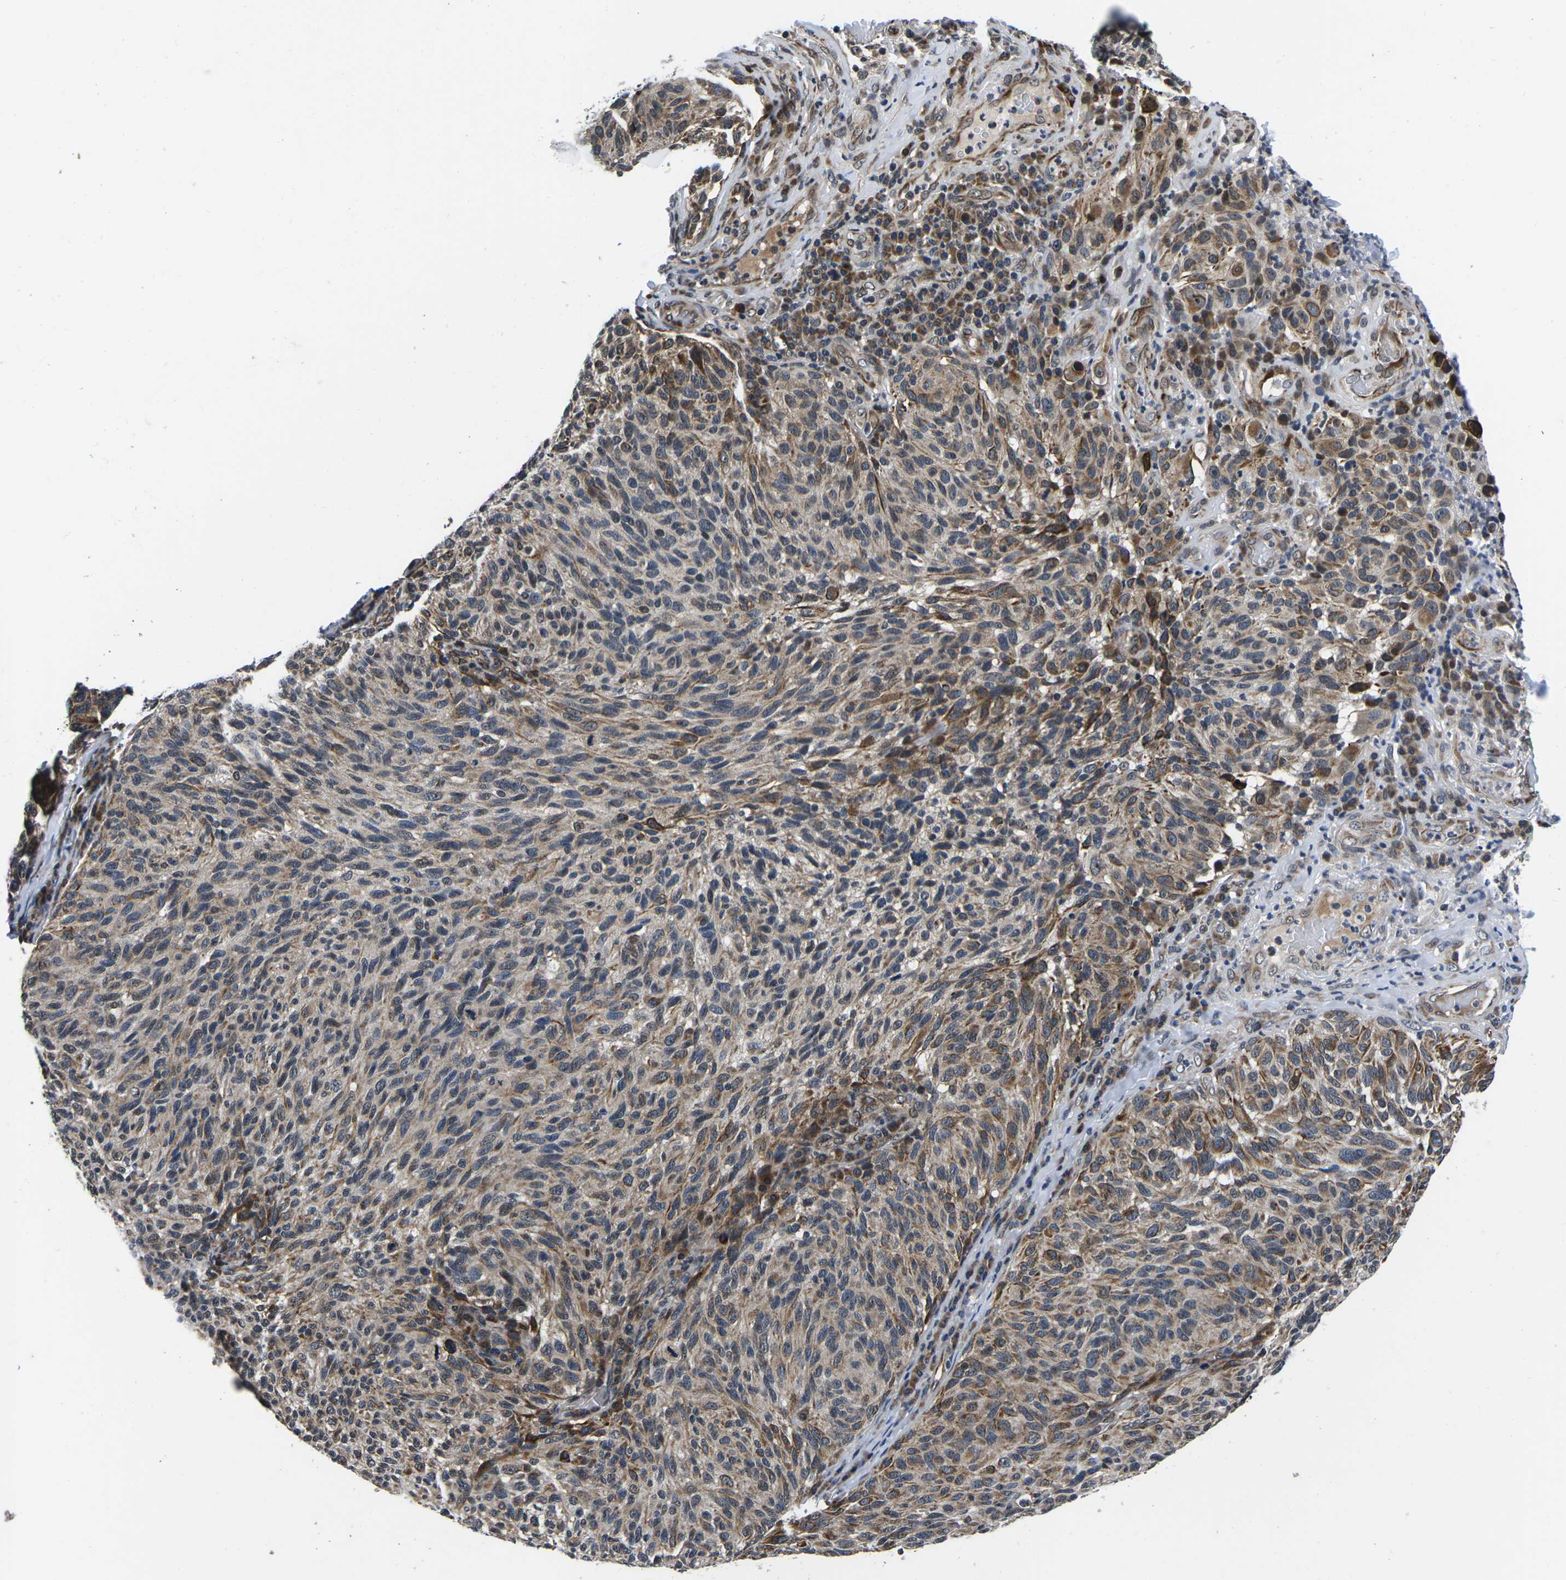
{"staining": {"intensity": "weak", "quantity": "25%-75%", "location": "cytoplasmic/membranous"}, "tissue": "melanoma", "cell_type": "Tumor cells", "image_type": "cancer", "snomed": [{"axis": "morphology", "description": "Malignant melanoma, NOS"}, {"axis": "topography", "description": "Skin"}], "caption": "This photomicrograph demonstrates immunohistochemistry (IHC) staining of human malignant melanoma, with low weak cytoplasmic/membranous positivity in approximately 25%-75% of tumor cells.", "gene": "CCNE1", "patient": {"sex": "female", "age": 73}}